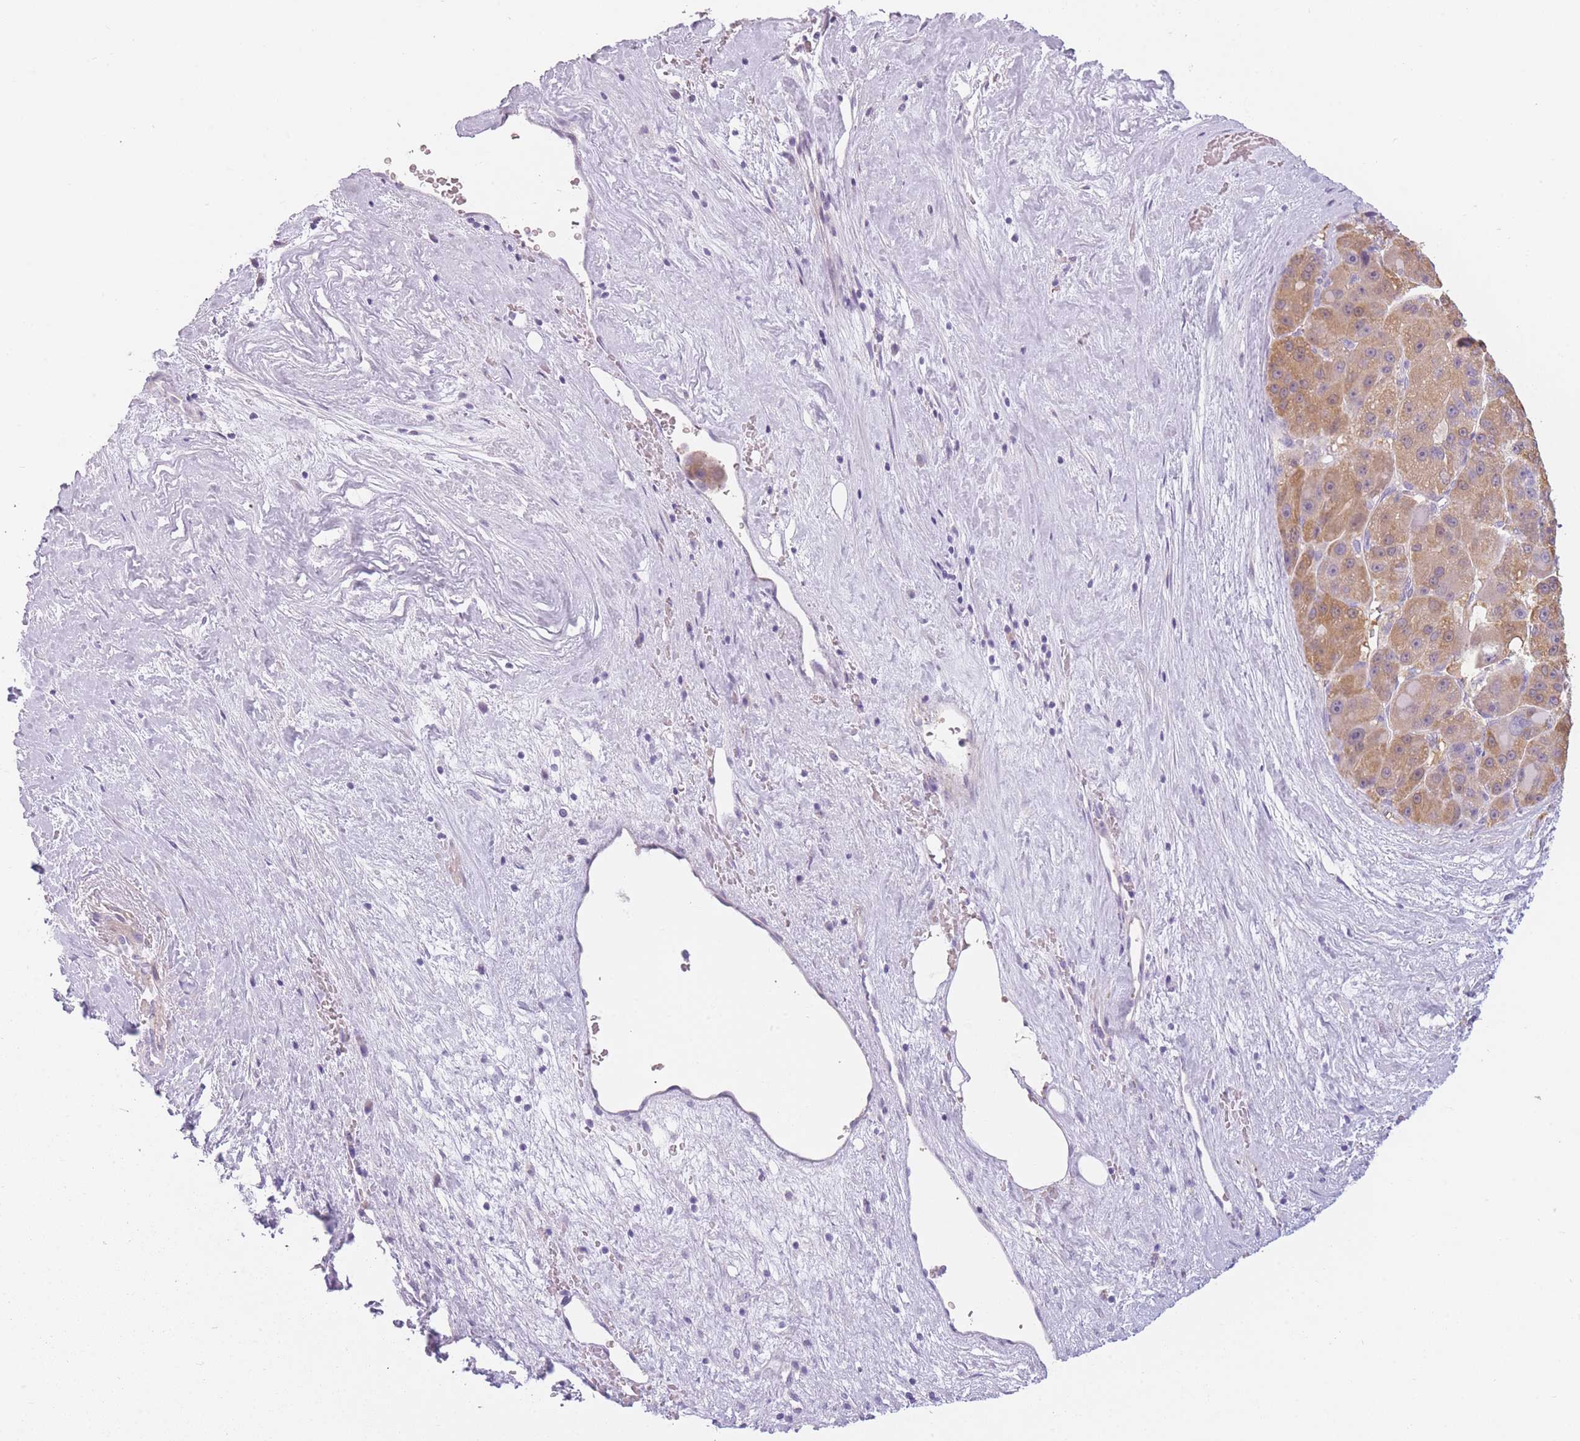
{"staining": {"intensity": "moderate", "quantity": ">75%", "location": "cytoplasmic/membranous"}, "tissue": "liver cancer", "cell_type": "Tumor cells", "image_type": "cancer", "snomed": [{"axis": "morphology", "description": "Carcinoma, Hepatocellular, NOS"}, {"axis": "topography", "description": "Liver"}], "caption": "Approximately >75% of tumor cells in hepatocellular carcinoma (liver) demonstrate moderate cytoplasmic/membranous protein staining as visualized by brown immunohistochemical staining.", "gene": "TMEM236", "patient": {"sex": "male", "age": 76}}